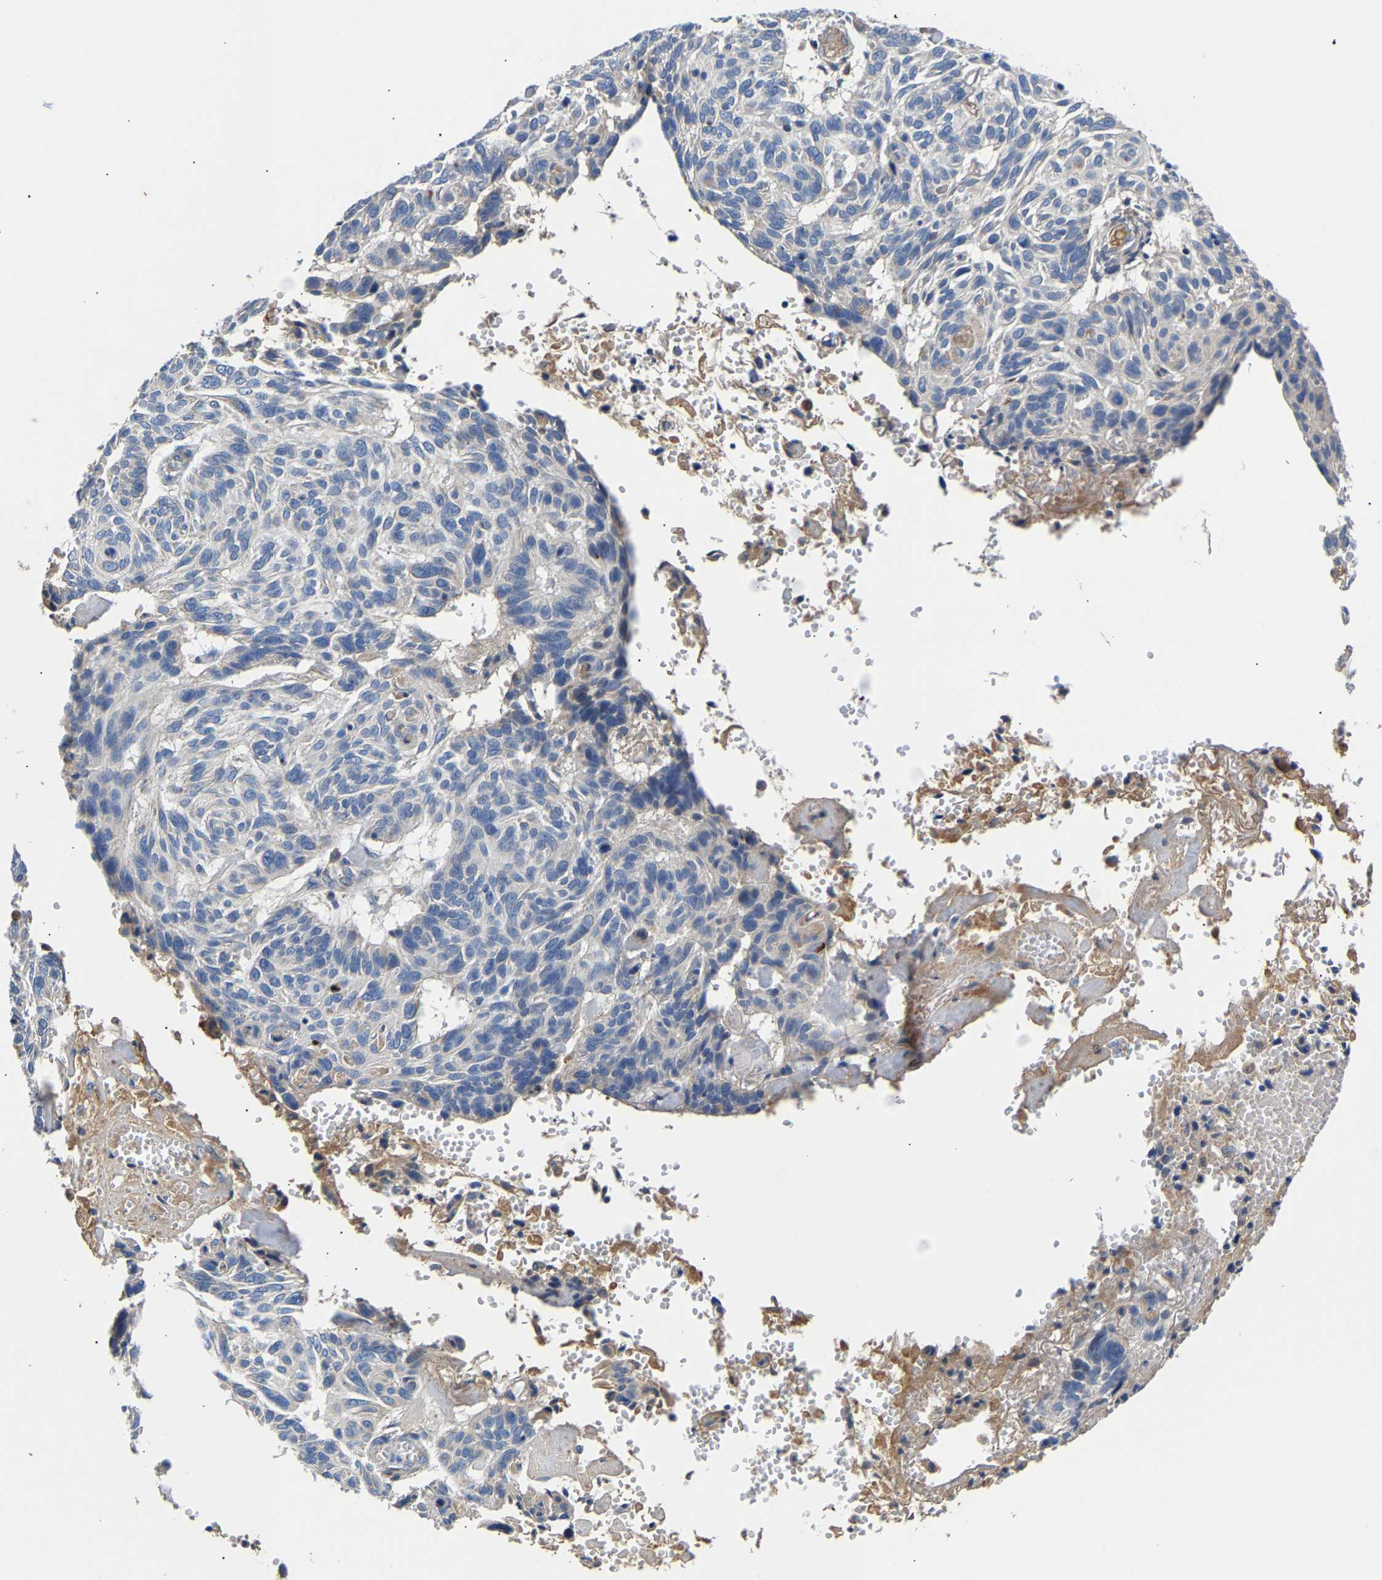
{"staining": {"intensity": "negative", "quantity": "none", "location": "none"}, "tissue": "skin cancer", "cell_type": "Tumor cells", "image_type": "cancer", "snomed": [{"axis": "morphology", "description": "Basal cell carcinoma"}, {"axis": "topography", "description": "Skin"}], "caption": "DAB immunohistochemical staining of skin cancer exhibits no significant positivity in tumor cells. (DAB (3,3'-diaminobenzidine) immunohistochemistry visualized using brightfield microscopy, high magnification).", "gene": "CCDC171", "patient": {"sex": "male", "age": 85}}